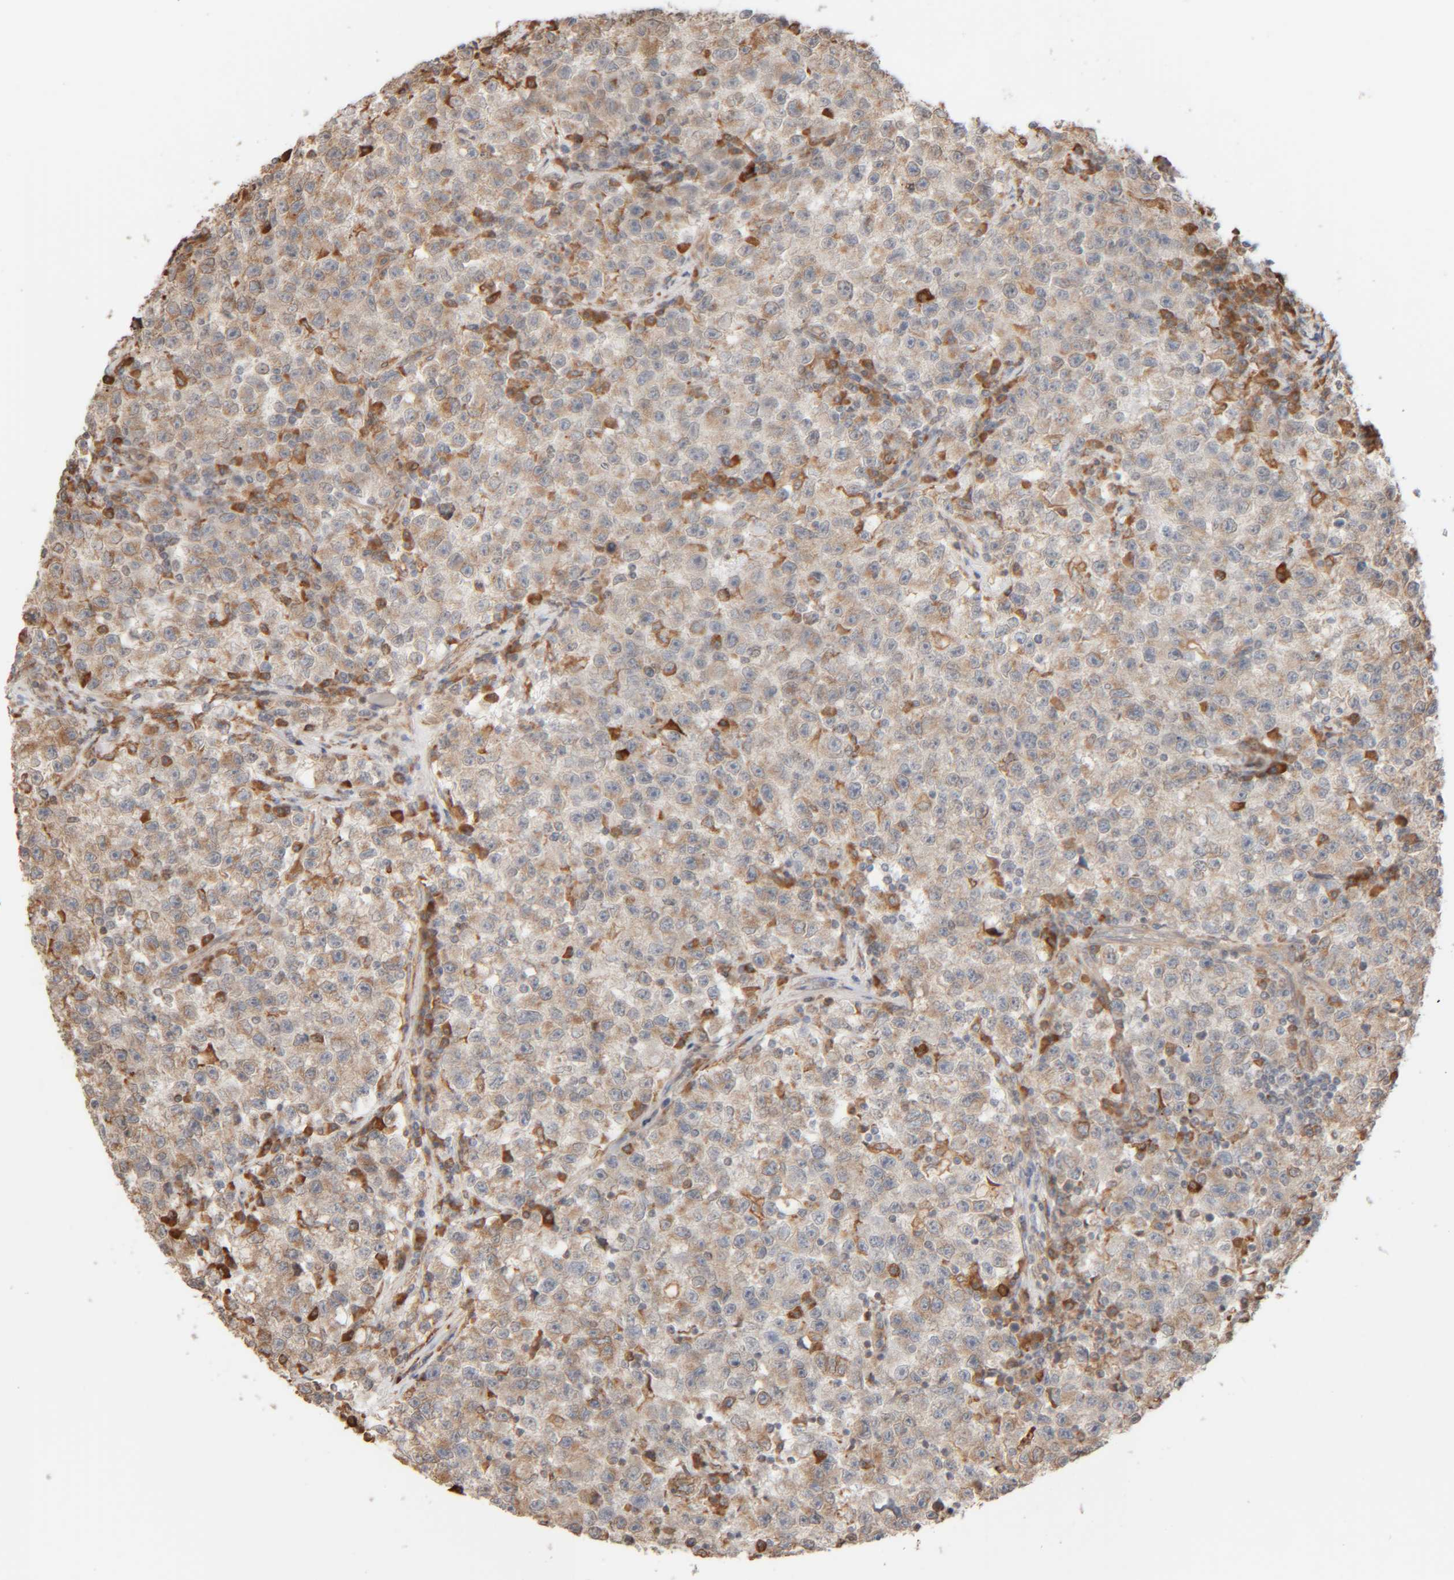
{"staining": {"intensity": "weak", "quantity": "<25%", "location": "cytoplasmic/membranous"}, "tissue": "testis cancer", "cell_type": "Tumor cells", "image_type": "cancer", "snomed": [{"axis": "morphology", "description": "Seminoma, NOS"}, {"axis": "topography", "description": "Testis"}], "caption": "This is an immunohistochemistry (IHC) image of human testis cancer (seminoma). There is no staining in tumor cells.", "gene": "INTS1", "patient": {"sex": "male", "age": 22}}